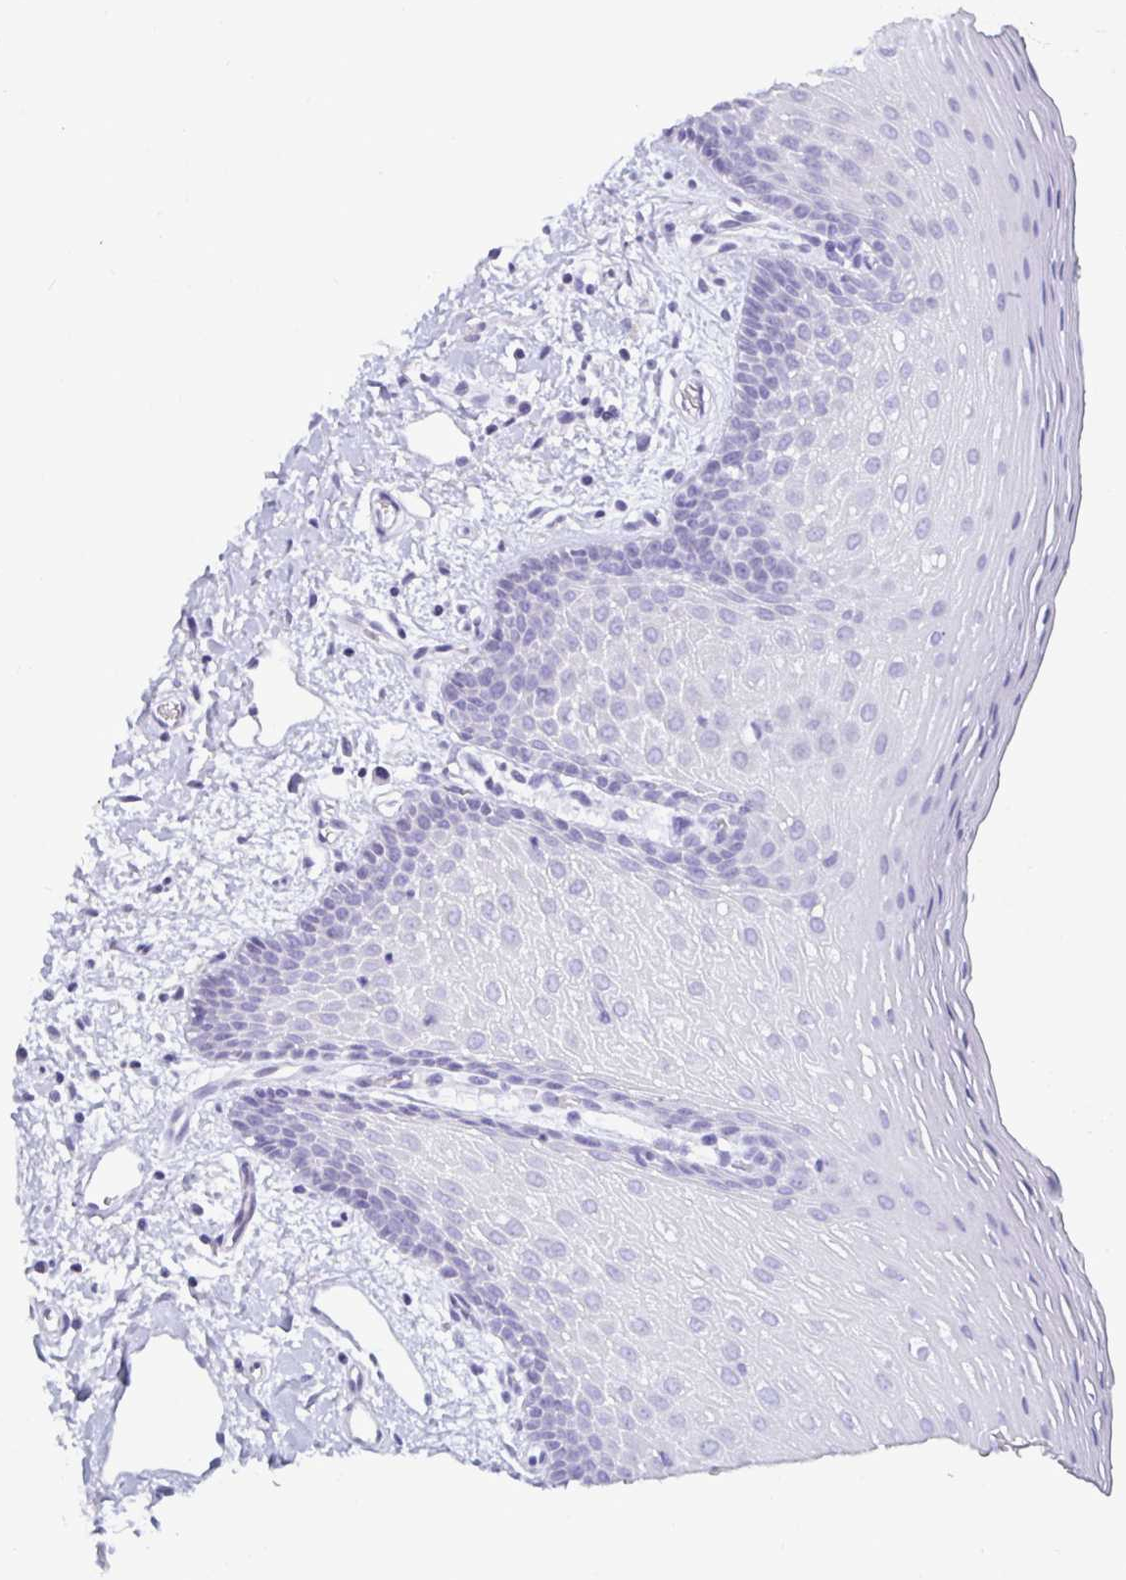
{"staining": {"intensity": "negative", "quantity": "none", "location": "none"}, "tissue": "oral mucosa", "cell_type": "Squamous epithelial cells", "image_type": "normal", "snomed": [{"axis": "morphology", "description": "Normal tissue, NOS"}, {"axis": "topography", "description": "Oral tissue"}], "caption": "An immunohistochemistry image of benign oral mucosa is shown. There is no staining in squamous epithelial cells of oral mucosa. (DAB (3,3'-diaminobenzidine) IHC, high magnification).", "gene": "SPAG4", "patient": {"sex": "female", "age": 43}}